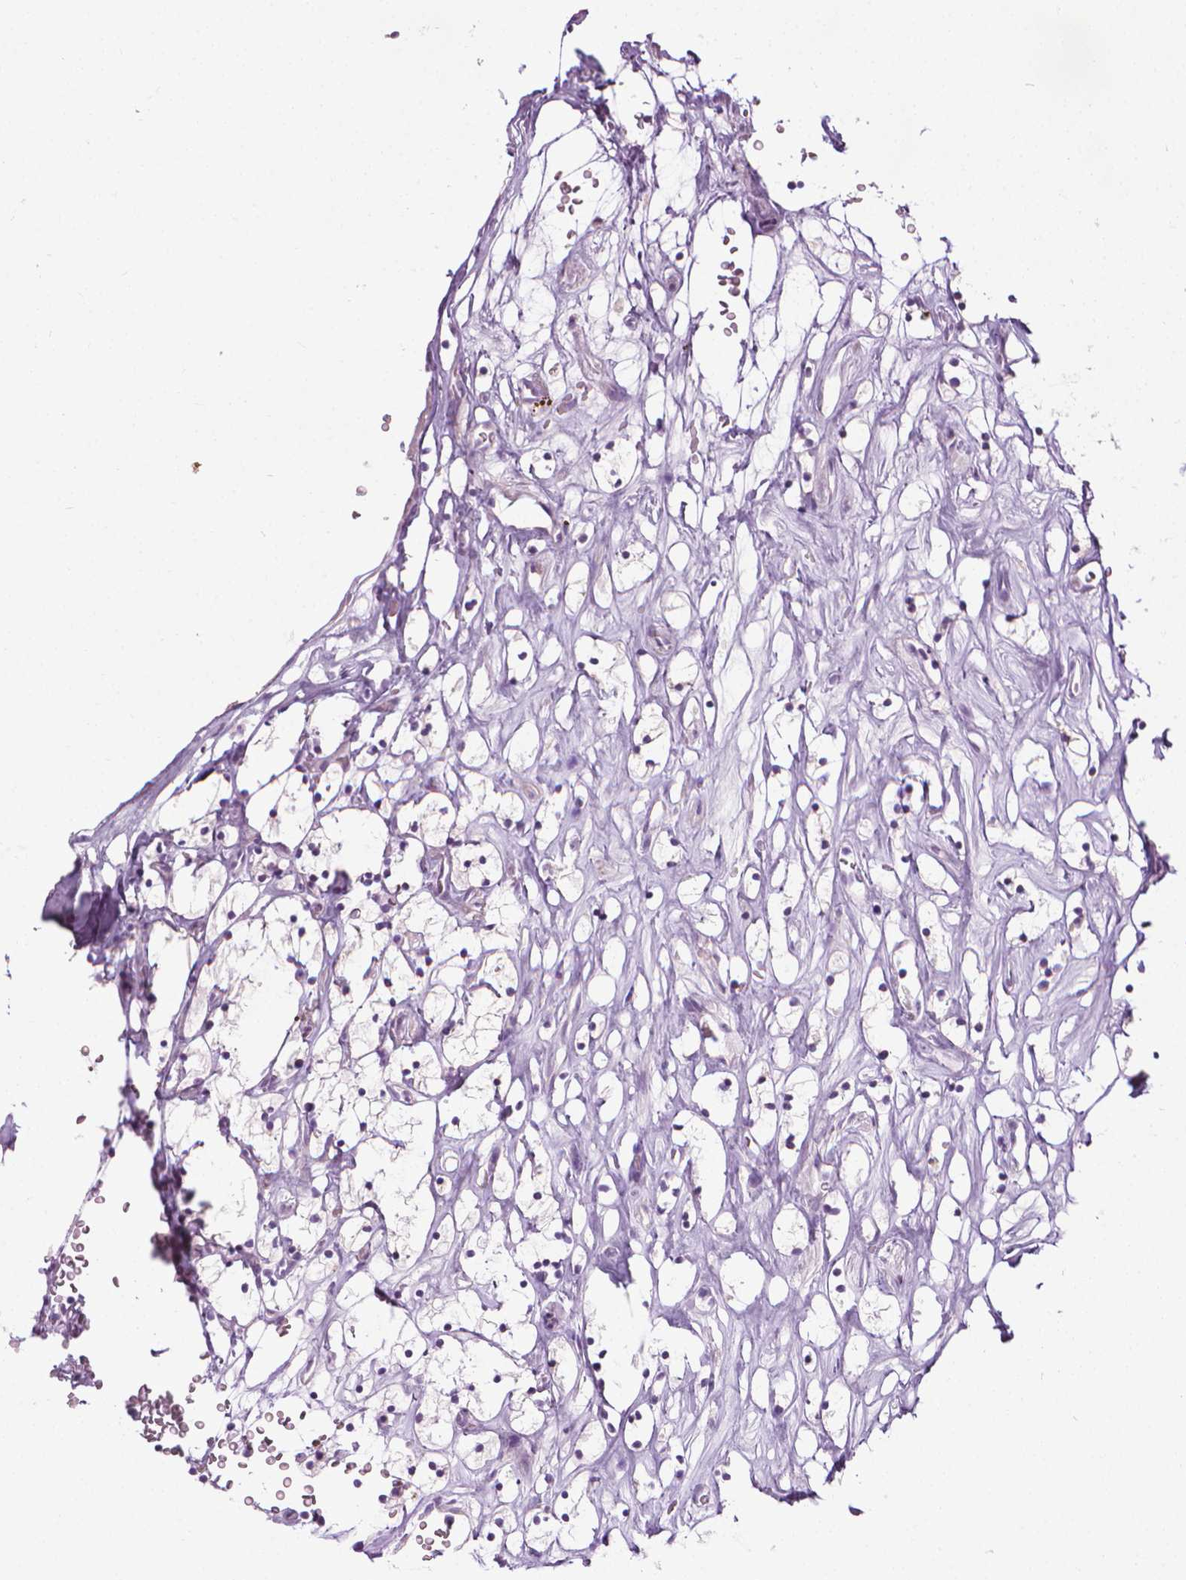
{"staining": {"intensity": "negative", "quantity": "none", "location": "none"}, "tissue": "renal cancer", "cell_type": "Tumor cells", "image_type": "cancer", "snomed": [{"axis": "morphology", "description": "Adenocarcinoma, NOS"}, {"axis": "topography", "description": "Kidney"}], "caption": "IHC histopathology image of neoplastic tissue: human renal cancer (adenocarcinoma) stained with DAB displays no significant protein positivity in tumor cells.", "gene": "DNAI7", "patient": {"sex": "female", "age": 64}}